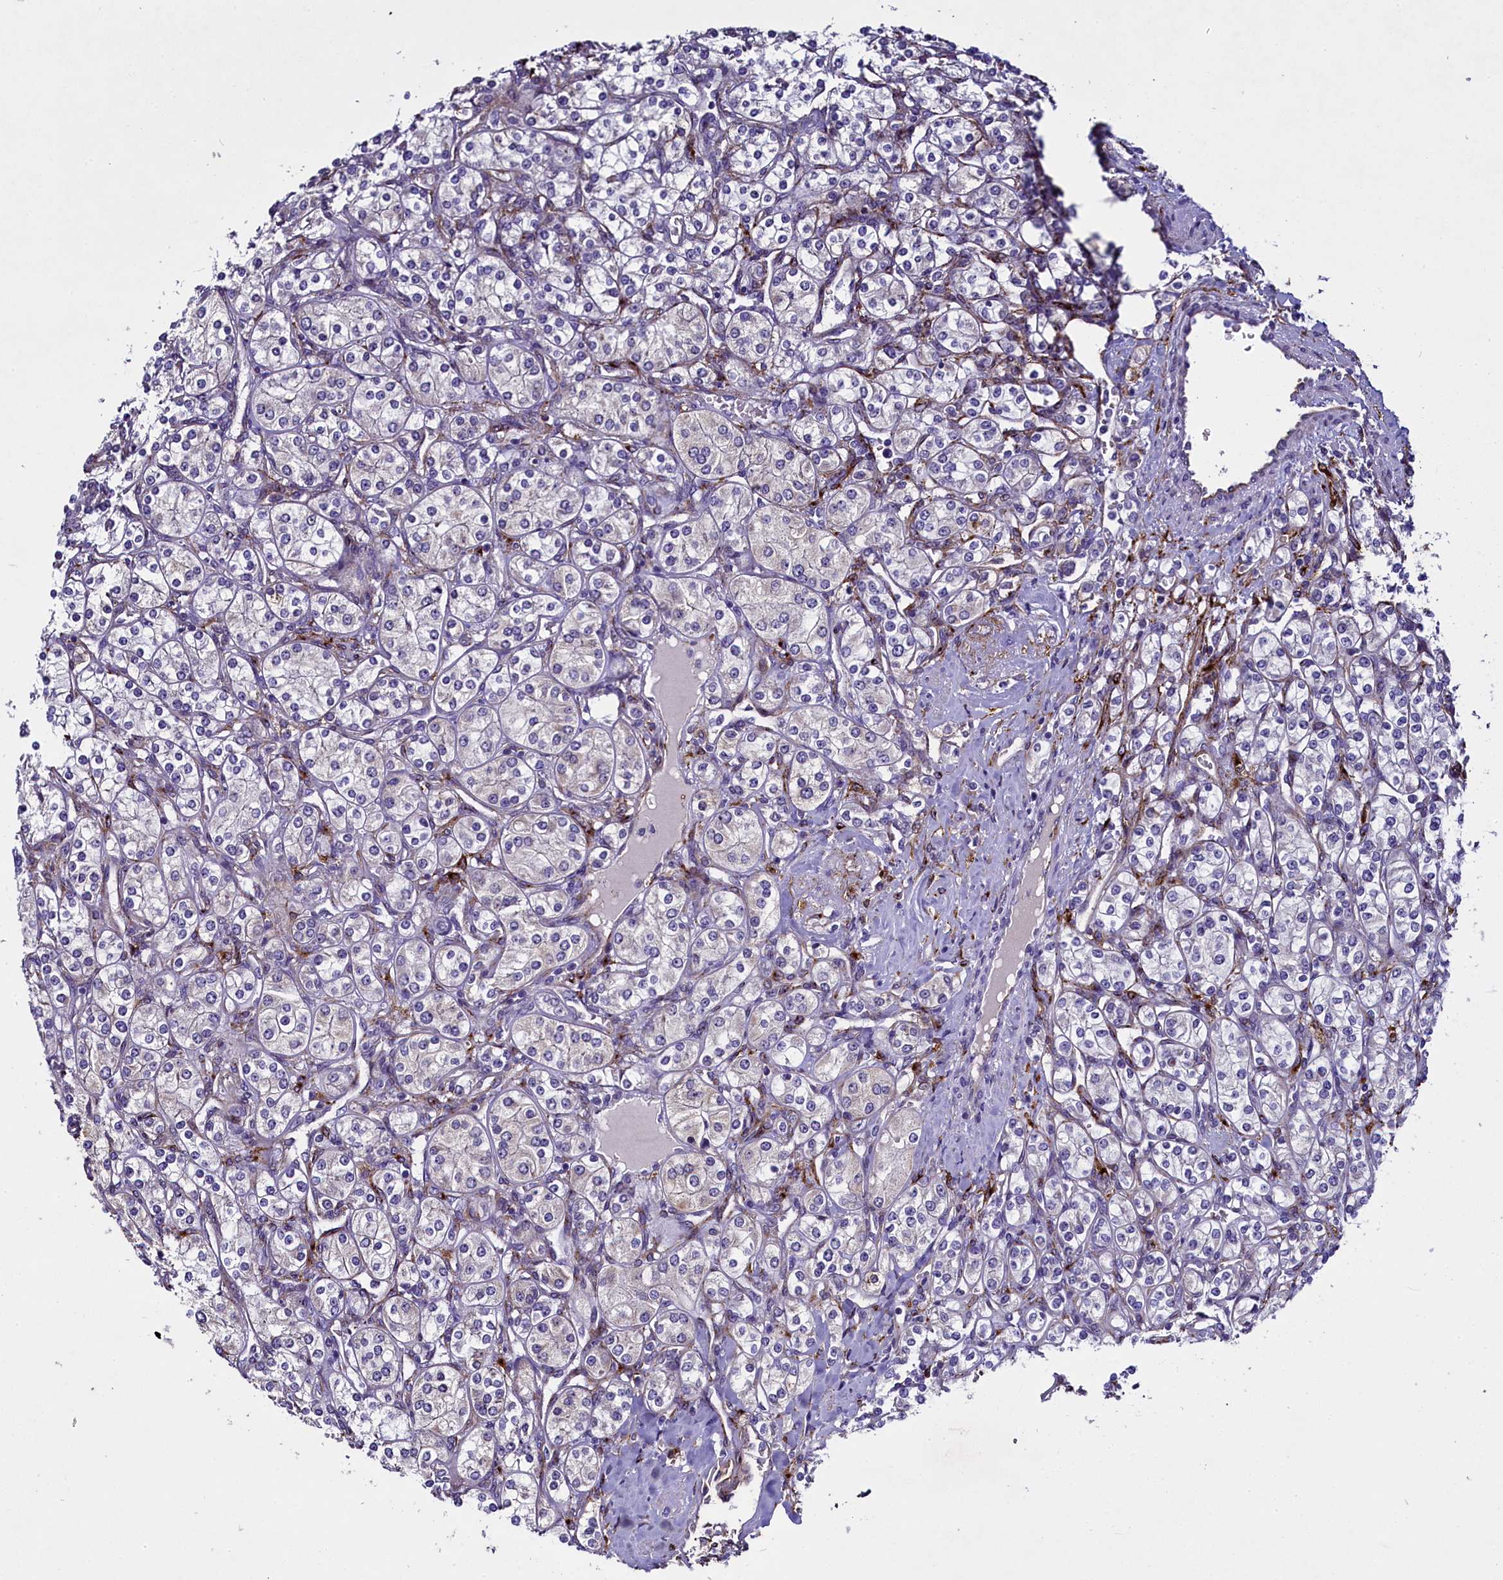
{"staining": {"intensity": "negative", "quantity": "none", "location": "none"}, "tissue": "renal cancer", "cell_type": "Tumor cells", "image_type": "cancer", "snomed": [{"axis": "morphology", "description": "Adenocarcinoma, NOS"}, {"axis": "topography", "description": "Kidney"}], "caption": "Immunohistochemical staining of renal cancer (adenocarcinoma) demonstrates no significant expression in tumor cells. (Brightfield microscopy of DAB immunohistochemistry (IHC) at high magnification).", "gene": "MRC2", "patient": {"sex": "male", "age": 77}}